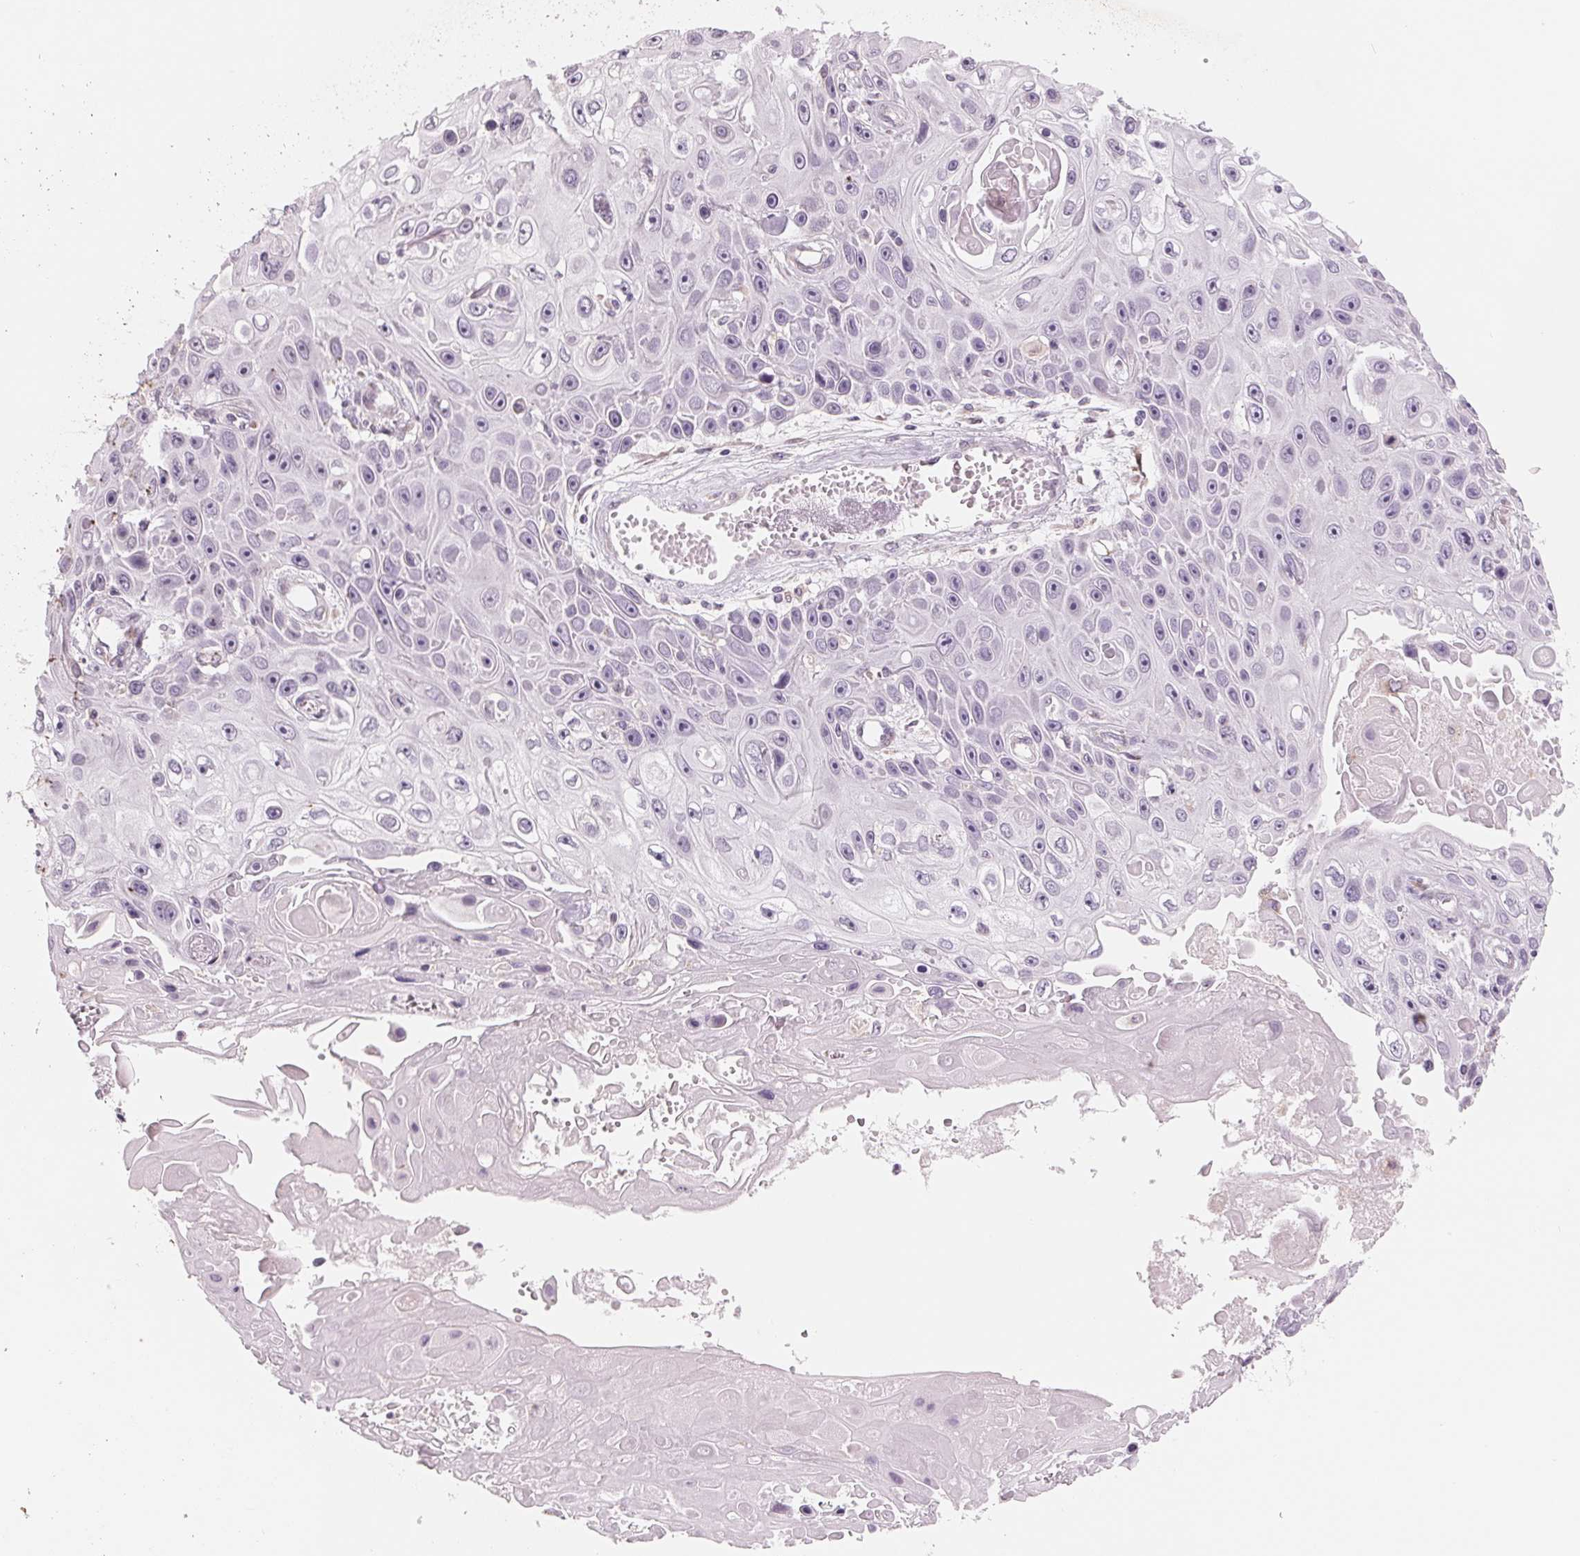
{"staining": {"intensity": "negative", "quantity": "none", "location": "none"}, "tissue": "skin cancer", "cell_type": "Tumor cells", "image_type": "cancer", "snomed": [{"axis": "morphology", "description": "Squamous cell carcinoma, NOS"}, {"axis": "topography", "description": "Skin"}], "caption": "Immunohistochemistry micrograph of neoplastic tissue: skin squamous cell carcinoma stained with DAB displays no significant protein positivity in tumor cells.", "gene": "IL9R", "patient": {"sex": "male", "age": 82}}